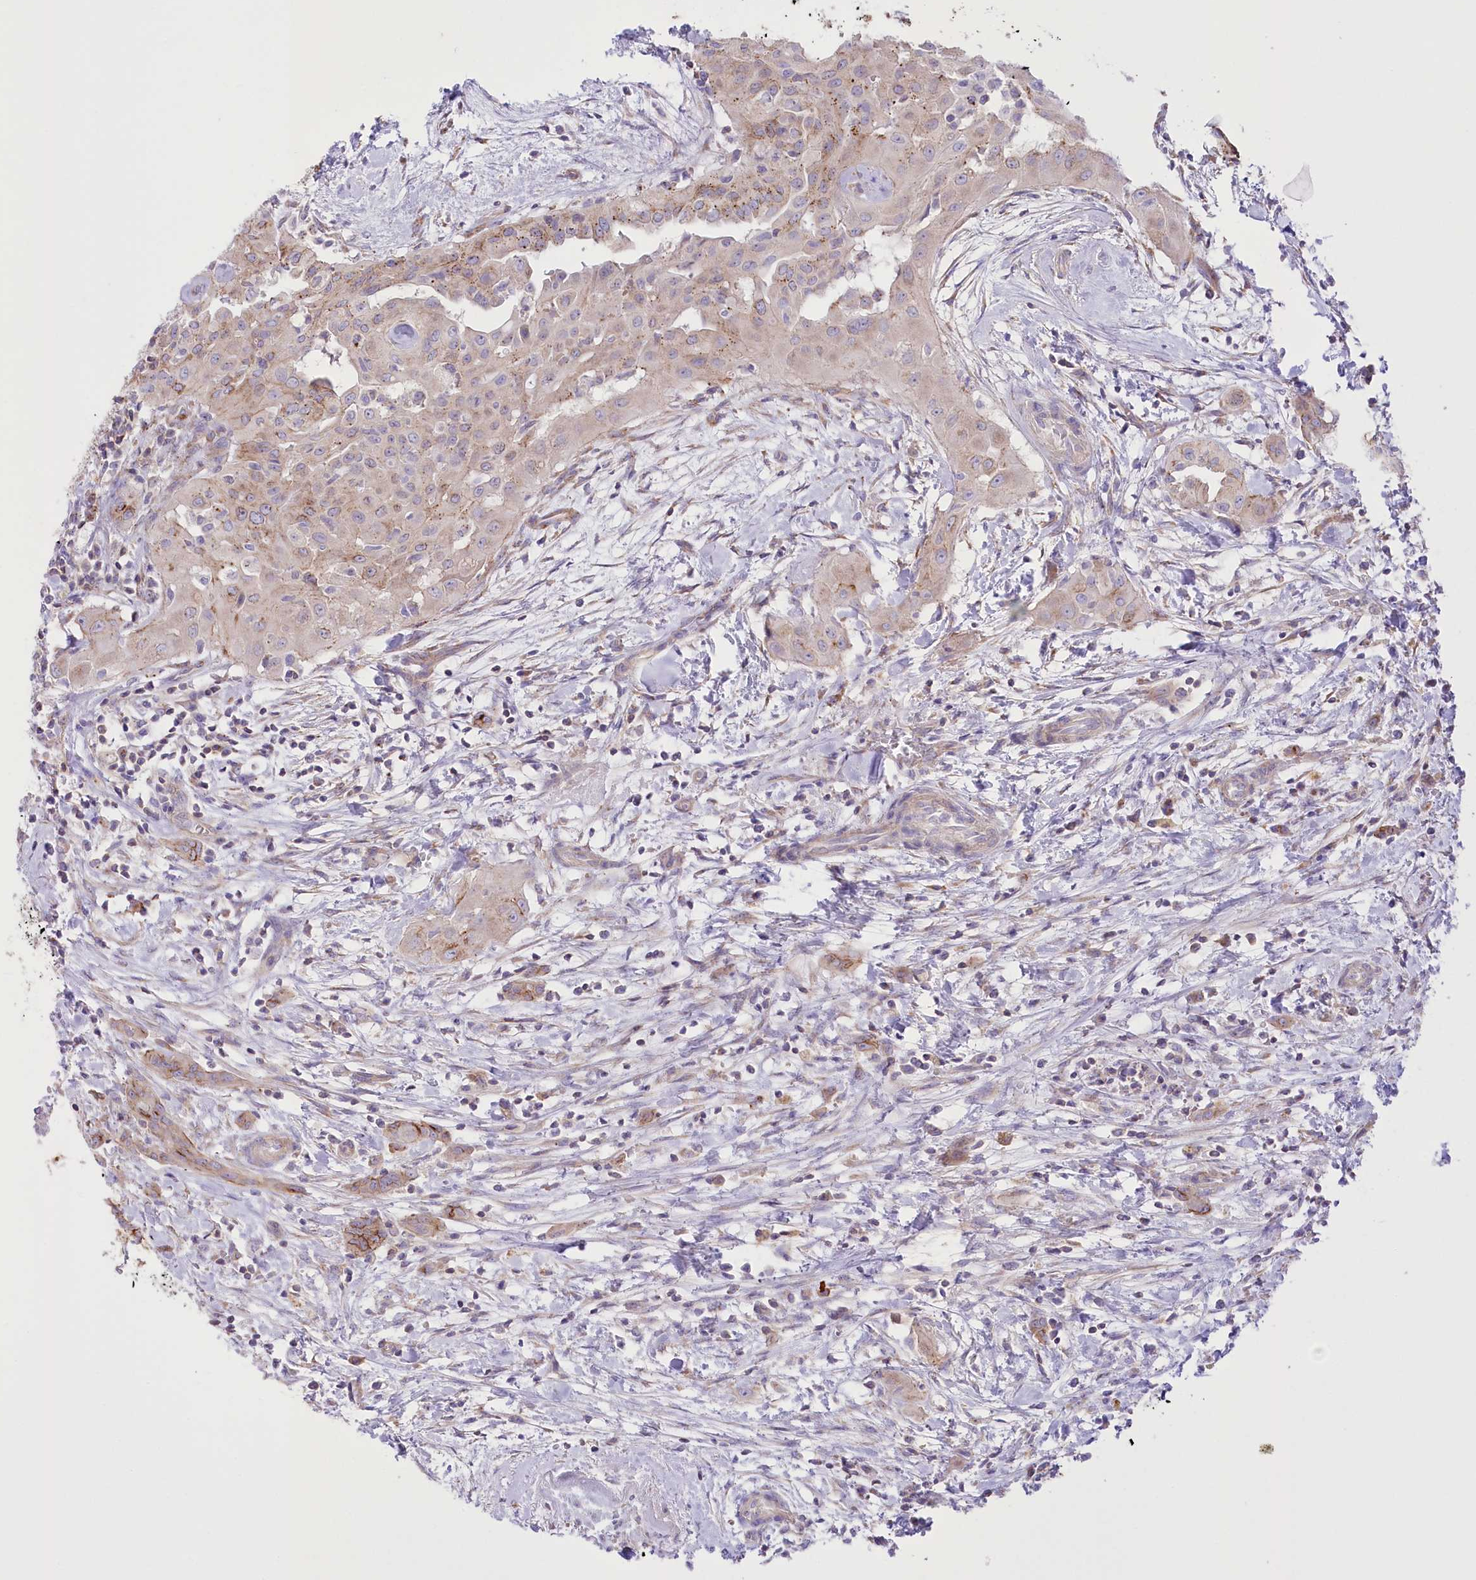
{"staining": {"intensity": "moderate", "quantity": "<25%", "location": "cytoplasmic/membranous"}, "tissue": "thyroid cancer", "cell_type": "Tumor cells", "image_type": "cancer", "snomed": [{"axis": "morphology", "description": "Papillary adenocarcinoma, NOS"}, {"axis": "topography", "description": "Thyroid gland"}], "caption": "Brown immunohistochemical staining in human thyroid papillary adenocarcinoma reveals moderate cytoplasmic/membranous staining in about <25% of tumor cells.", "gene": "FAM216A", "patient": {"sex": "female", "age": 59}}